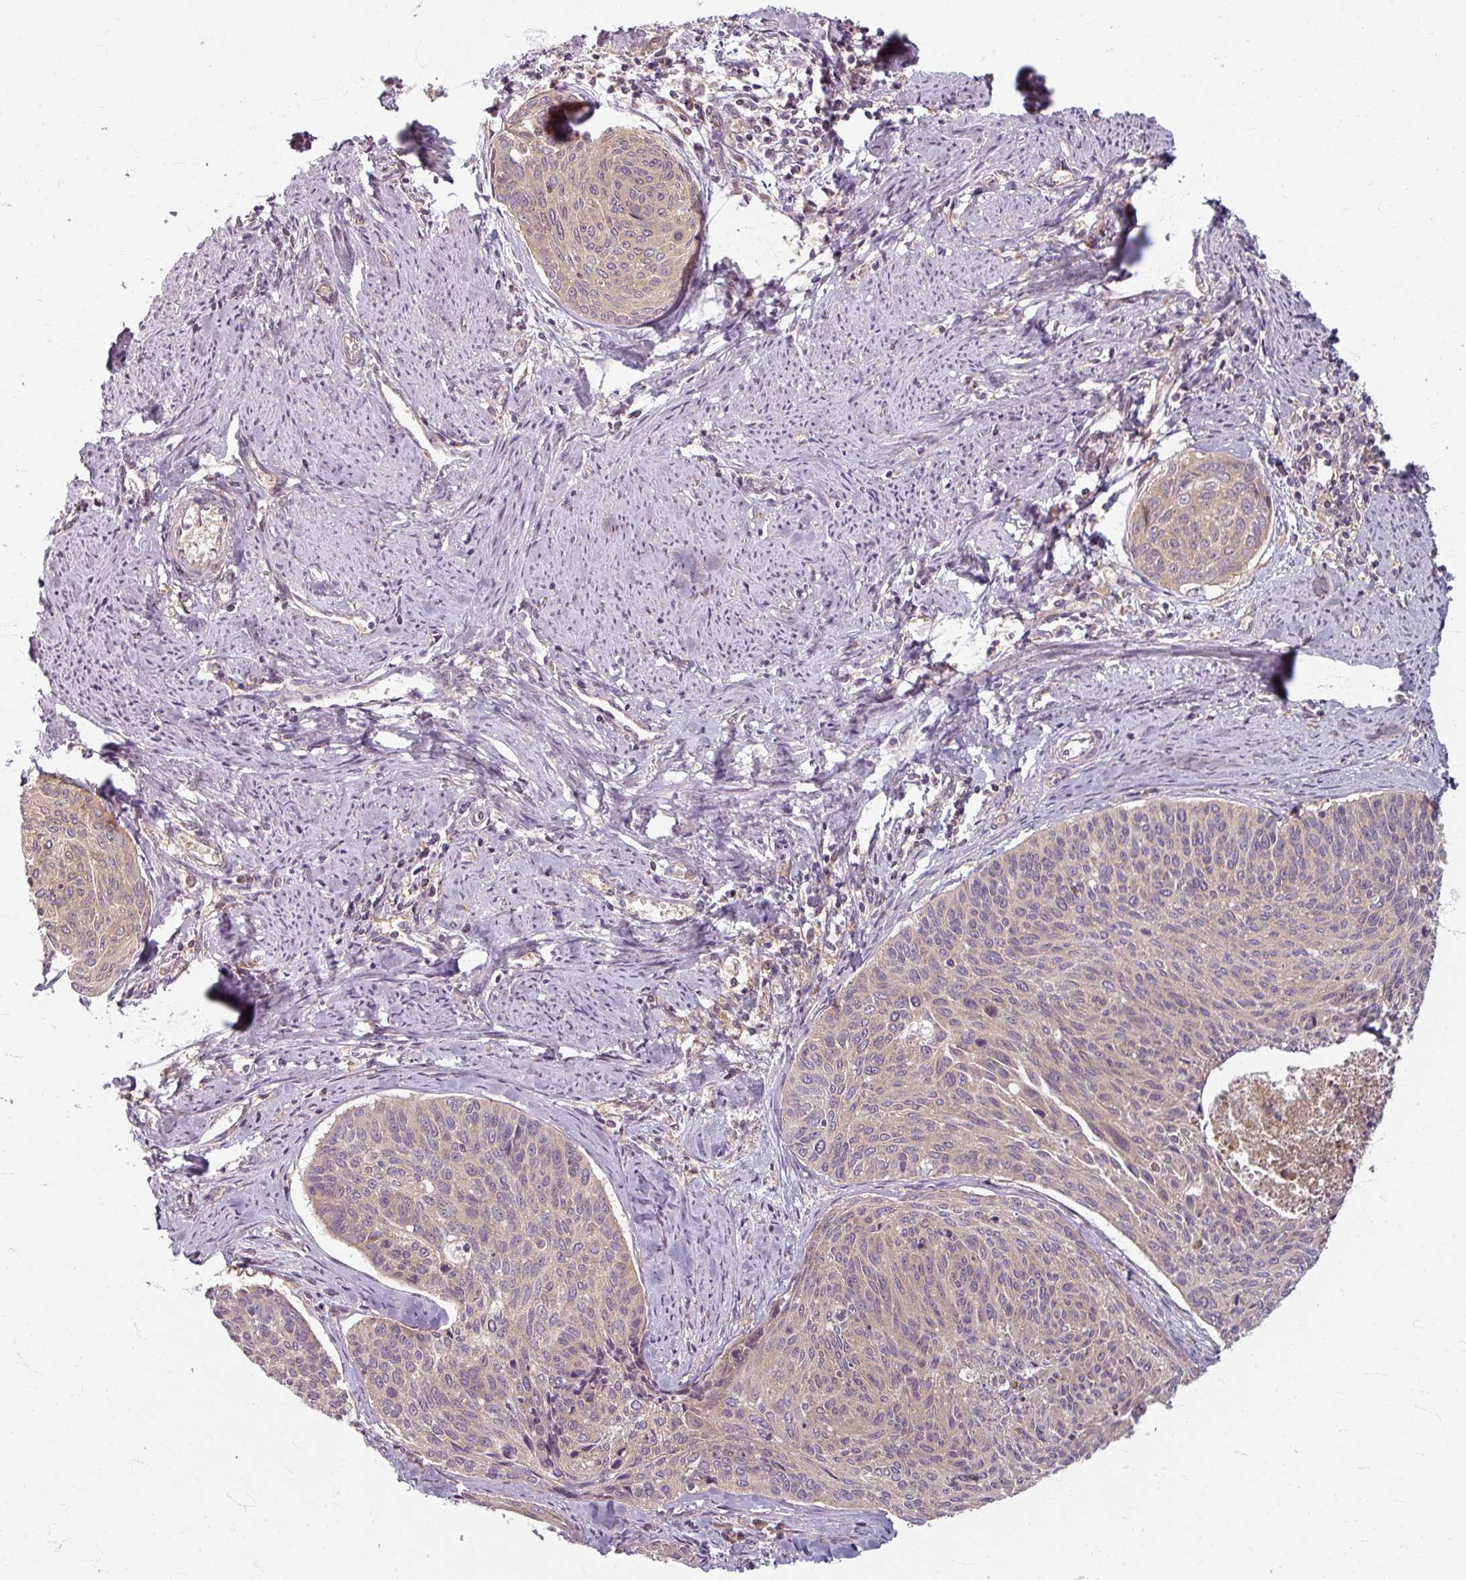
{"staining": {"intensity": "weak", "quantity": ">75%", "location": "cytoplasmic/membranous"}, "tissue": "cervical cancer", "cell_type": "Tumor cells", "image_type": "cancer", "snomed": [{"axis": "morphology", "description": "Squamous cell carcinoma, NOS"}, {"axis": "topography", "description": "Cervix"}], "caption": "There is low levels of weak cytoplasmic/membranous expression in tumor cells of cervical cancer, as demonstrated by immunohistochemical staining (brown color).", "gene": "STAM", "patient": {"sex": "female", "age": 55}}